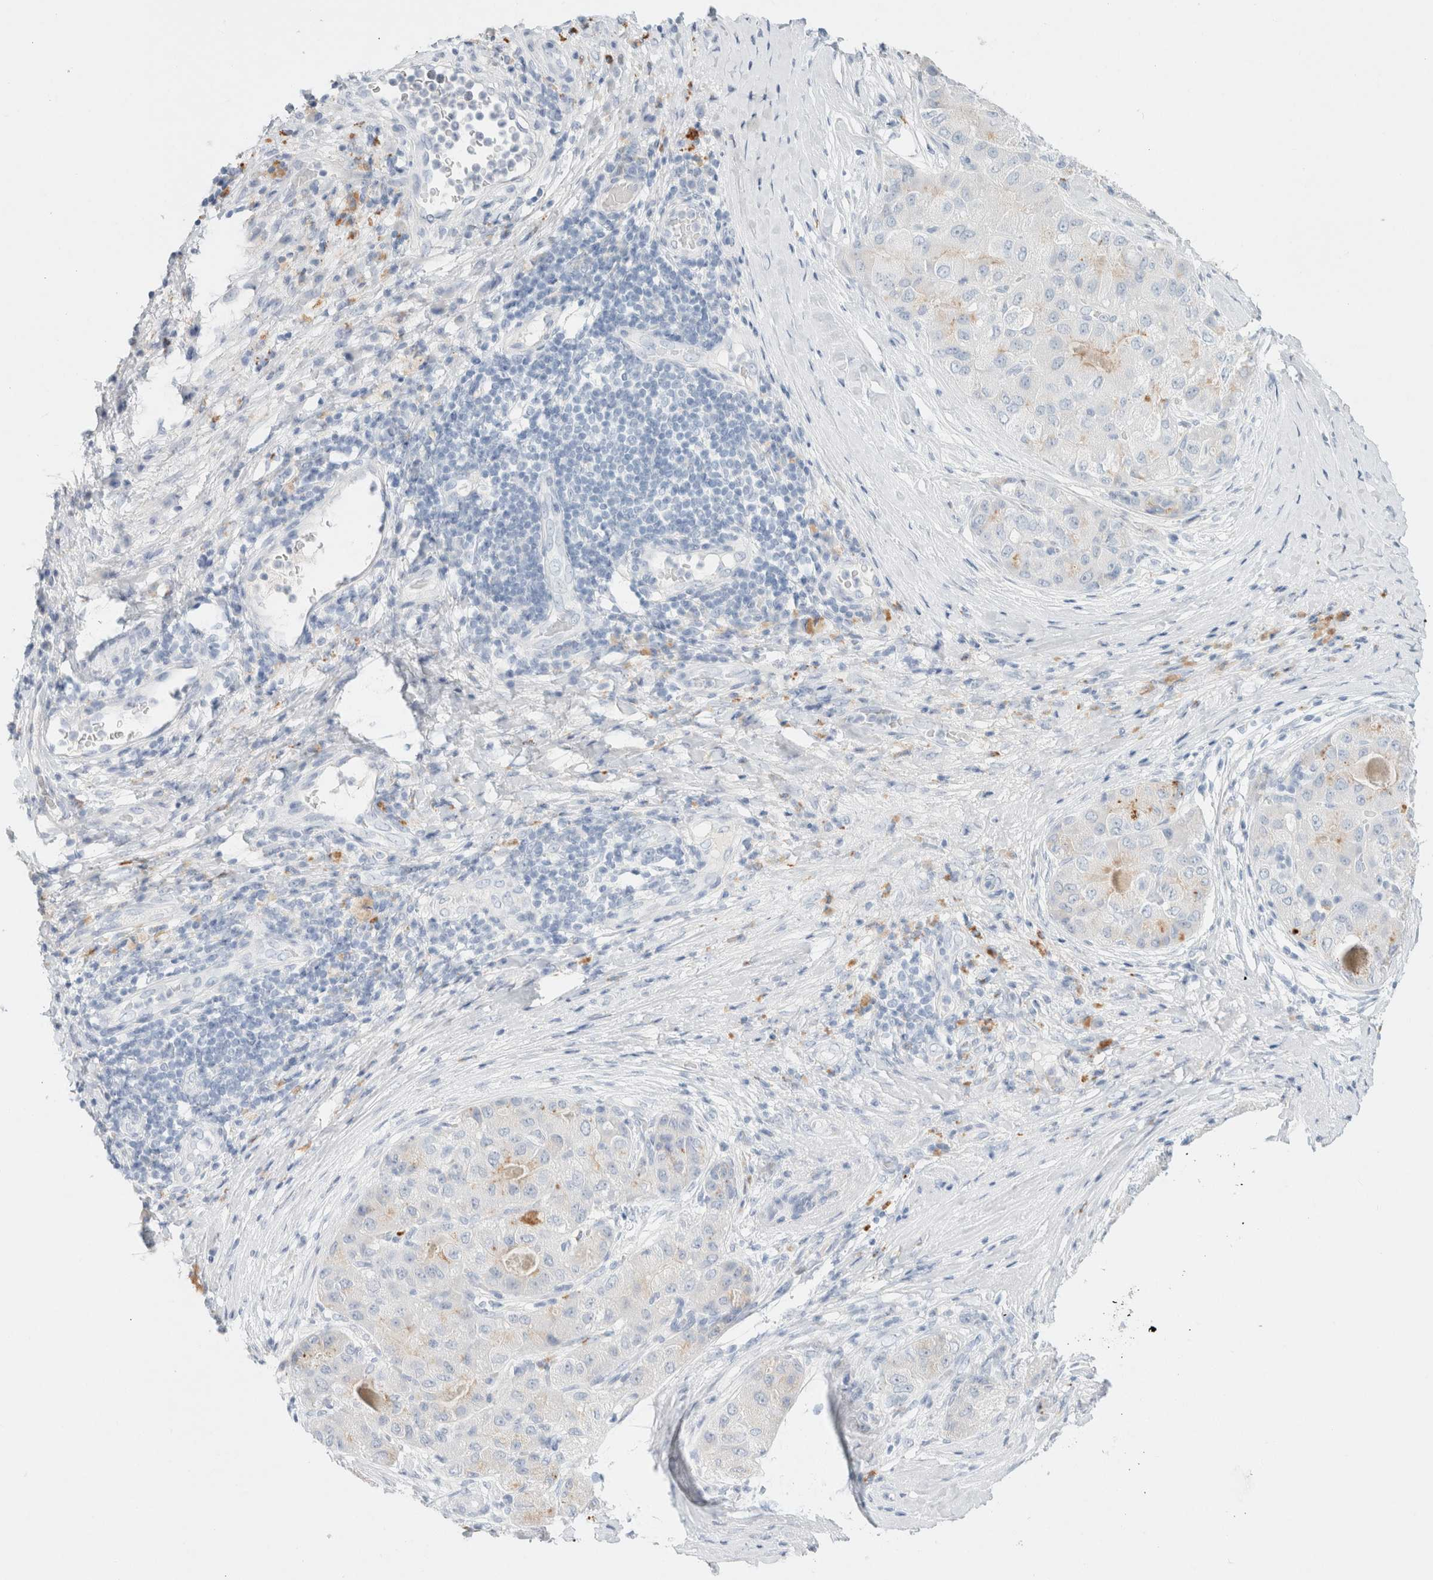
{"staining": {"intensity": "negative", "quantity": "none", "location": "none"}, "tissue": "liver cancer", "cell_type": "Tumor cells", "image_type": "cancer", "snomed": [{"axis": "morphology", "description": "Carcinoma, Hepatocellular, NOS"}, {"axis": "topography", "description": "Liver"}], "caption": "A photomicrograph of liver cancer stained for a protein demonstrates no brown staining in tumor cells. The staining was performed using DAB (3,3'-diaminobenzidine) to visualize the protein expression in brown, while the nuclei were stained in blue with hematoxylin (Magnification: 20x).", "gene": "CPQ", "patient": {"sex": "male", "age": 80}}